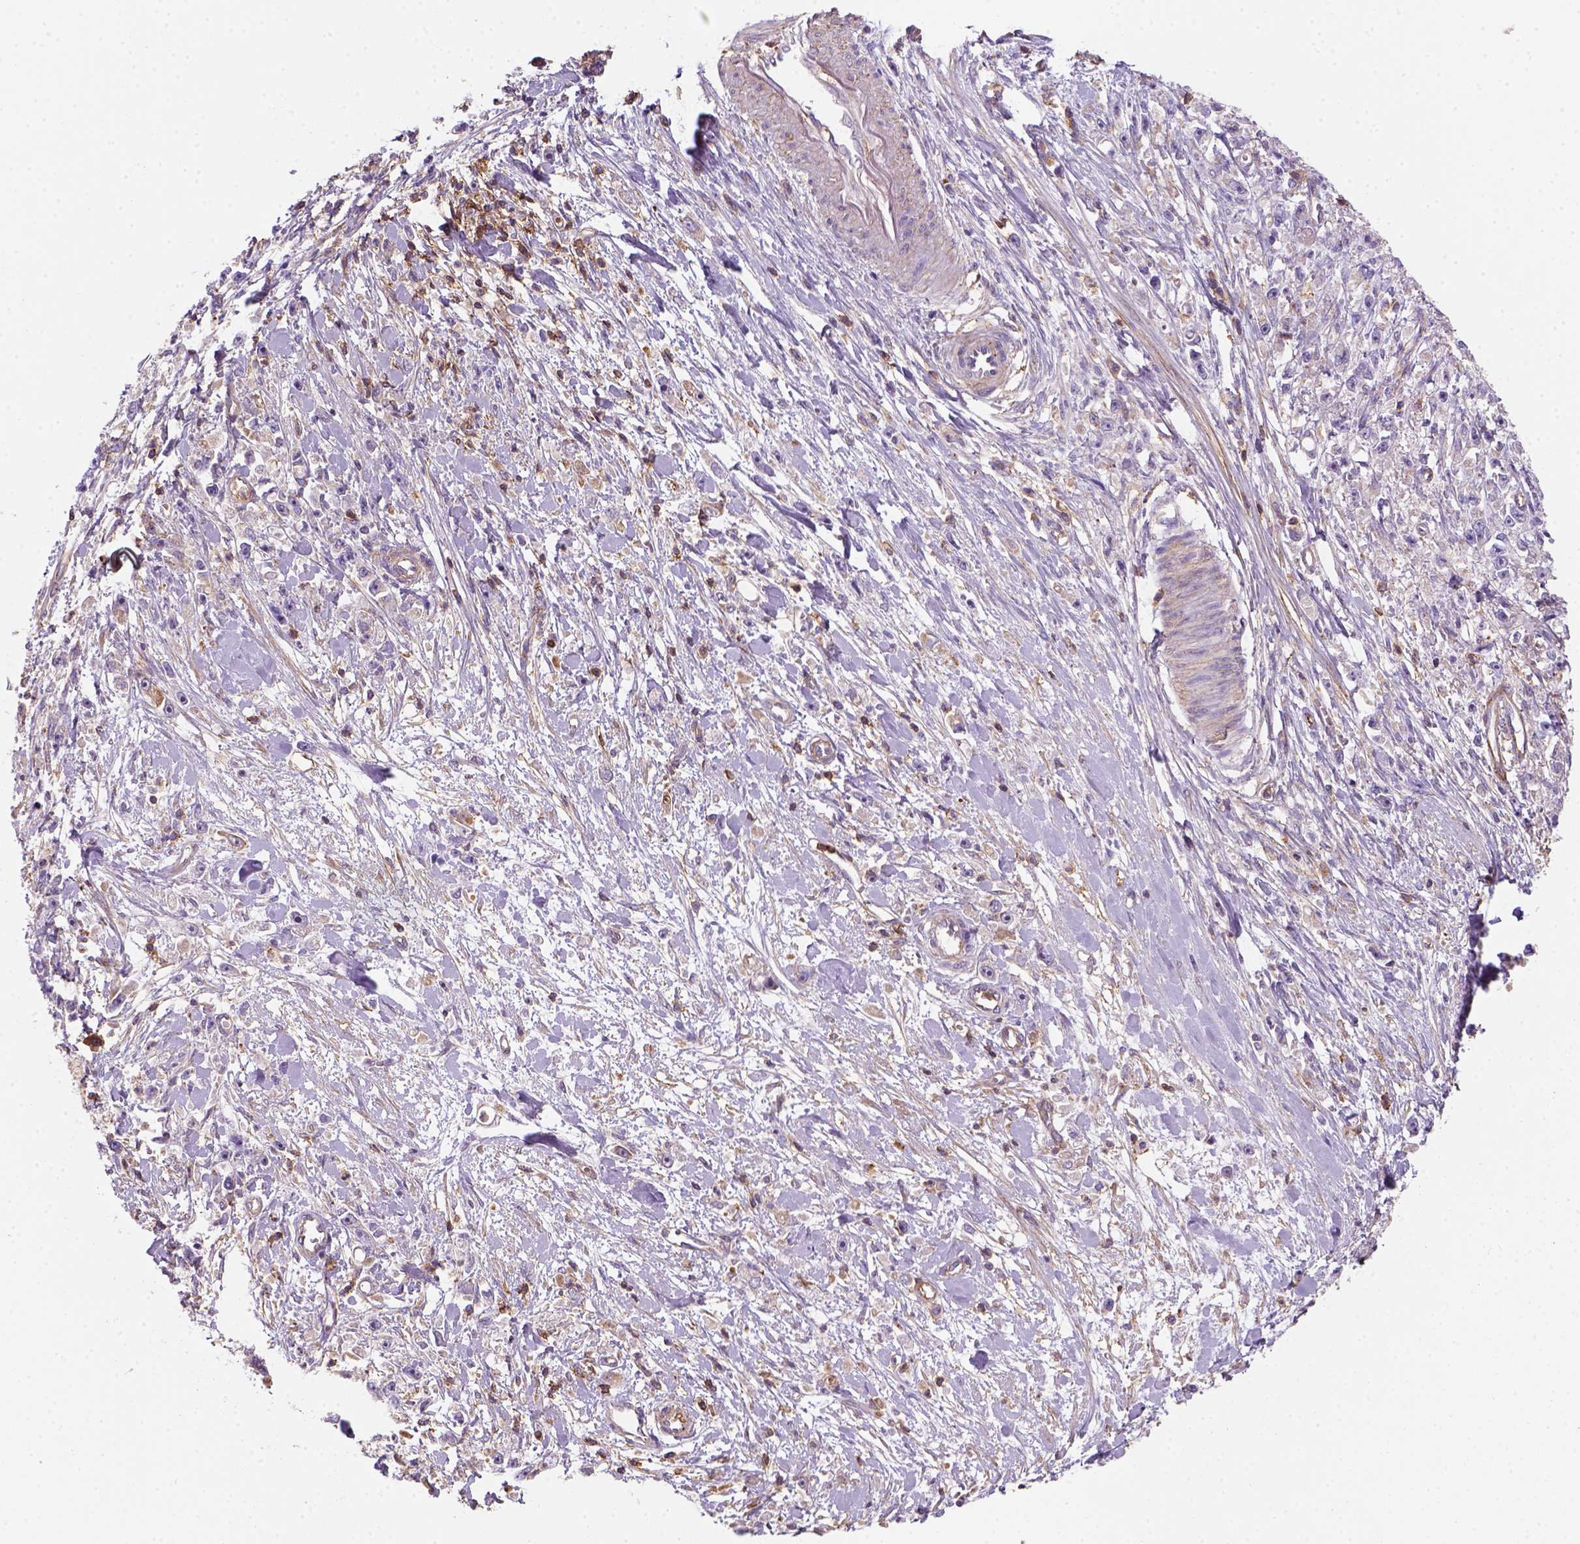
{"staining": {"intensity": "moderate", "quantity": "<25%", "location": "cytoplasmic/membranous"}, "tissue": "stomach cancer", "cell_type": "Tumor cells", "image_type": "cancer", "snomed": [{"axis": "morphology", "description": "Adenocarcinoma, NOS"}, {"axis": "topography", "description": "Stomach"}], "caption": "A high-resolution histopathology image shows IHC staining of stomach cancer, which displays moderate cytoplasmic/membranous staining in approximately <25% of tumor cells.", "gene": "GPRC5D", "patient": {"sex": "female", "age": 59}}